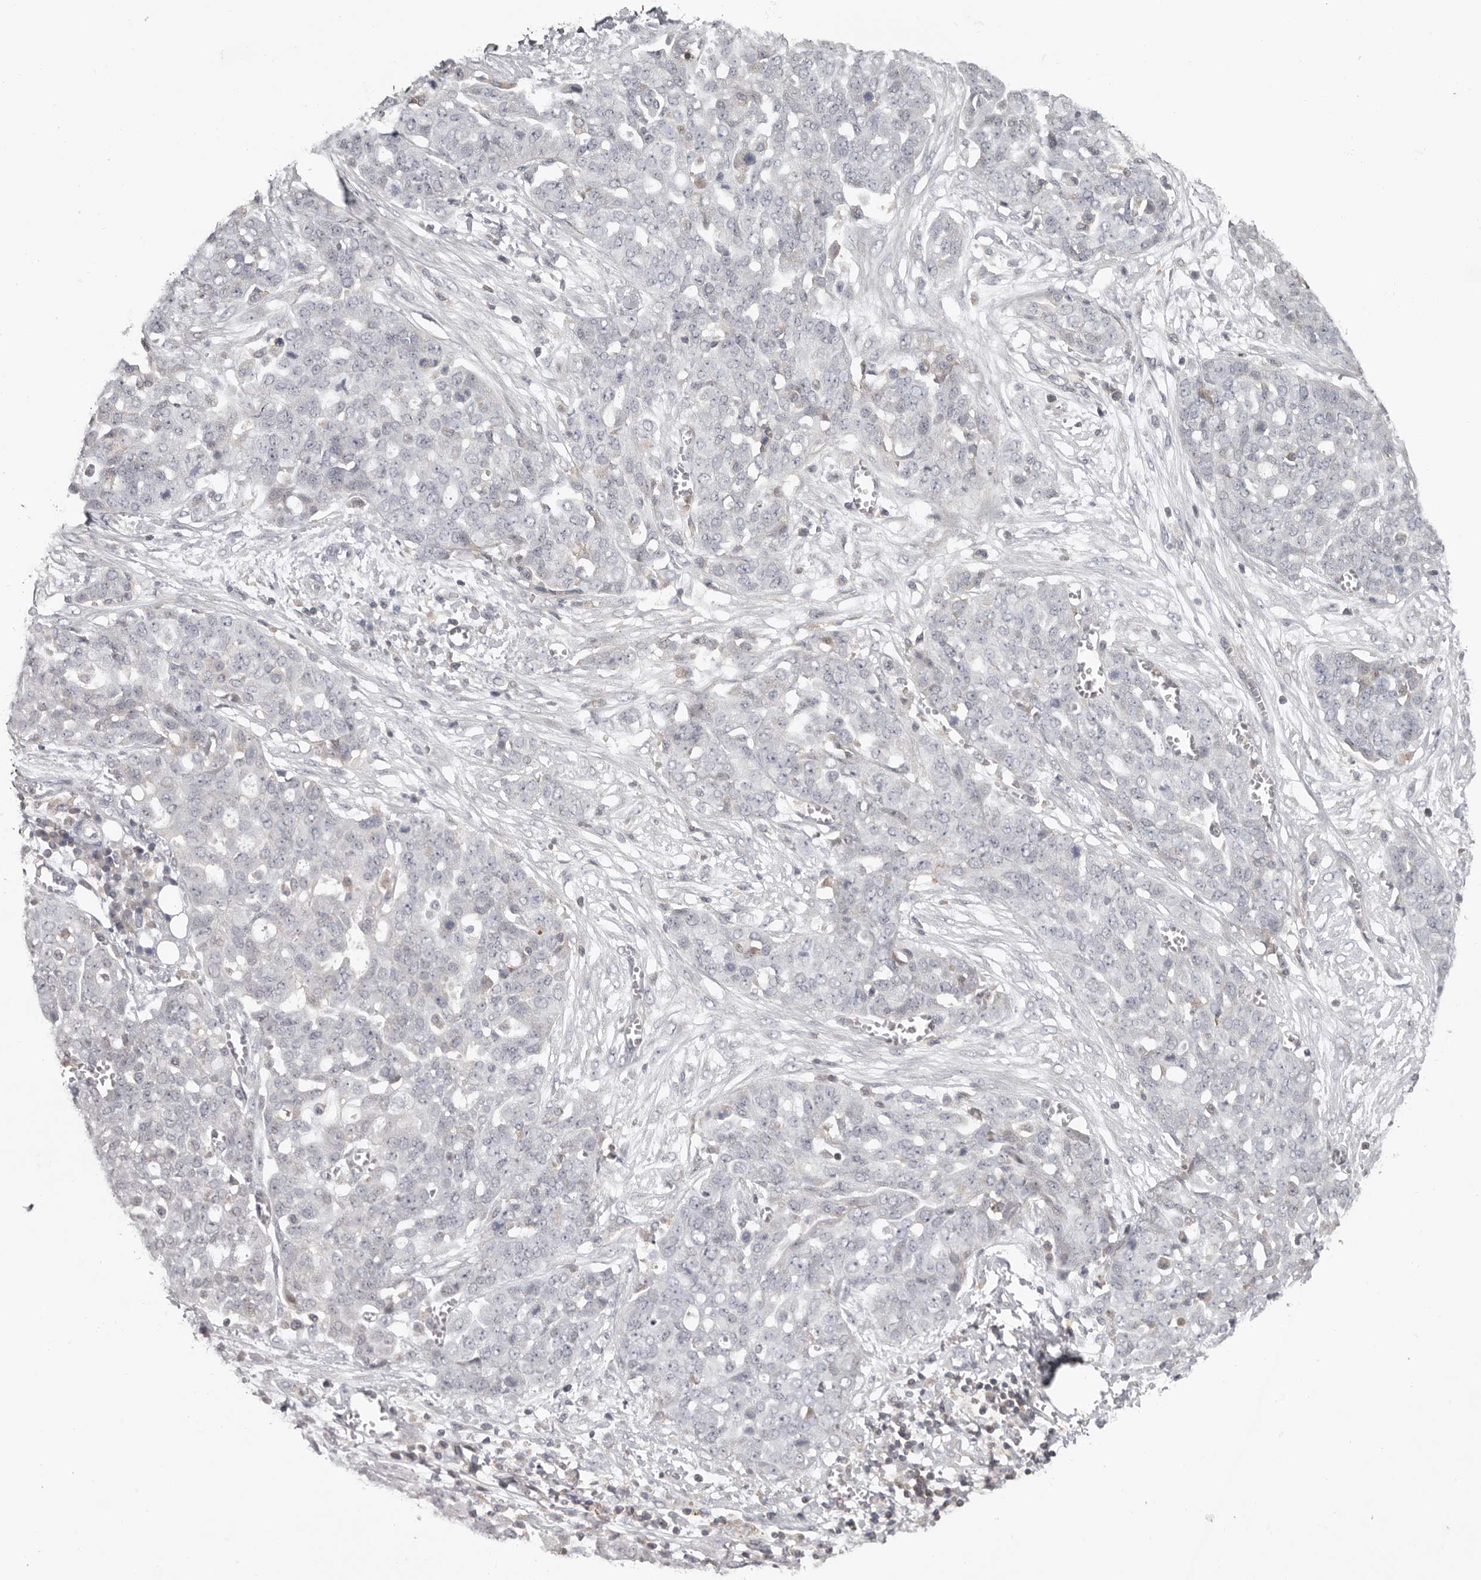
{"staining": {"intensity": "negative", "quantity": "none", "location": "none"}, "tissue": "ovarian cancer", "cell_type": "Tumor cells", "image_type": "cancer", "snomed": [{"axis": "morphology", "description": "Cystadenocarcinoma, serous, NOS"}, {"axis": "topography", "description": "Soft tissue"}, {"axis": "topography", "description": "Ovary"}], "caption": "Immunohistochemistry of human ovarian serous cystadenocarcinoma demonstrates no positivity in tumor cells.", "gene": "ANKRD44", "patient": {"sex": "female", "age": 57}}